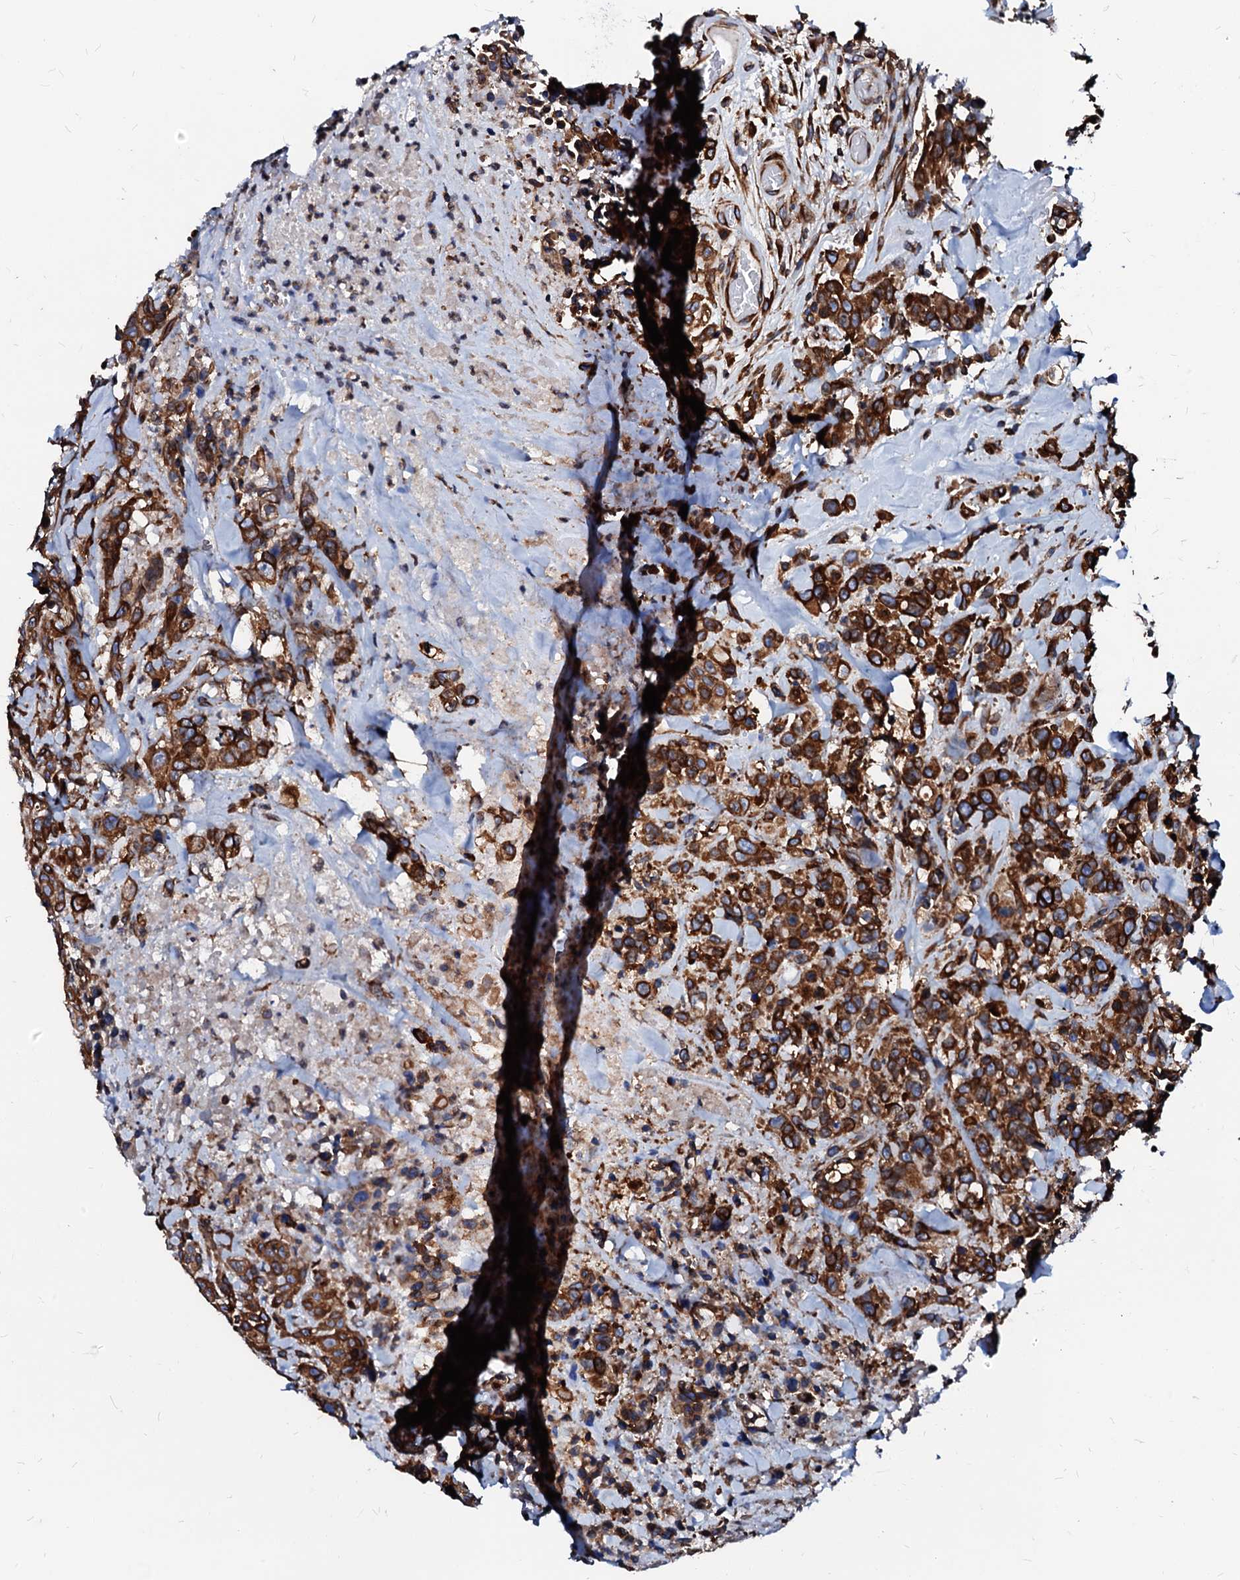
{"staining": {"intensity": "strong", "quantity": ">75%", "location": "cytoplasmic/membranous"}, "tissue": "colorectal cancer", "cell_type": "Tumor cells", "image_type": "cancer", "snomed": [{"axis": "morphology", "description": "Adenocarcinoma, NOS"}, {"axis": "topography", "description": "Colon"}], "caption": "Approximately >75% of tumor cells in human colorectal cancer (adenocarcinoma) reveal strong cytoplasmic/membranous protein staining as visualized by brown immunohistochemical staining.", "gene": "DERL1", "patient": {"sex": "male", "age": 62}}